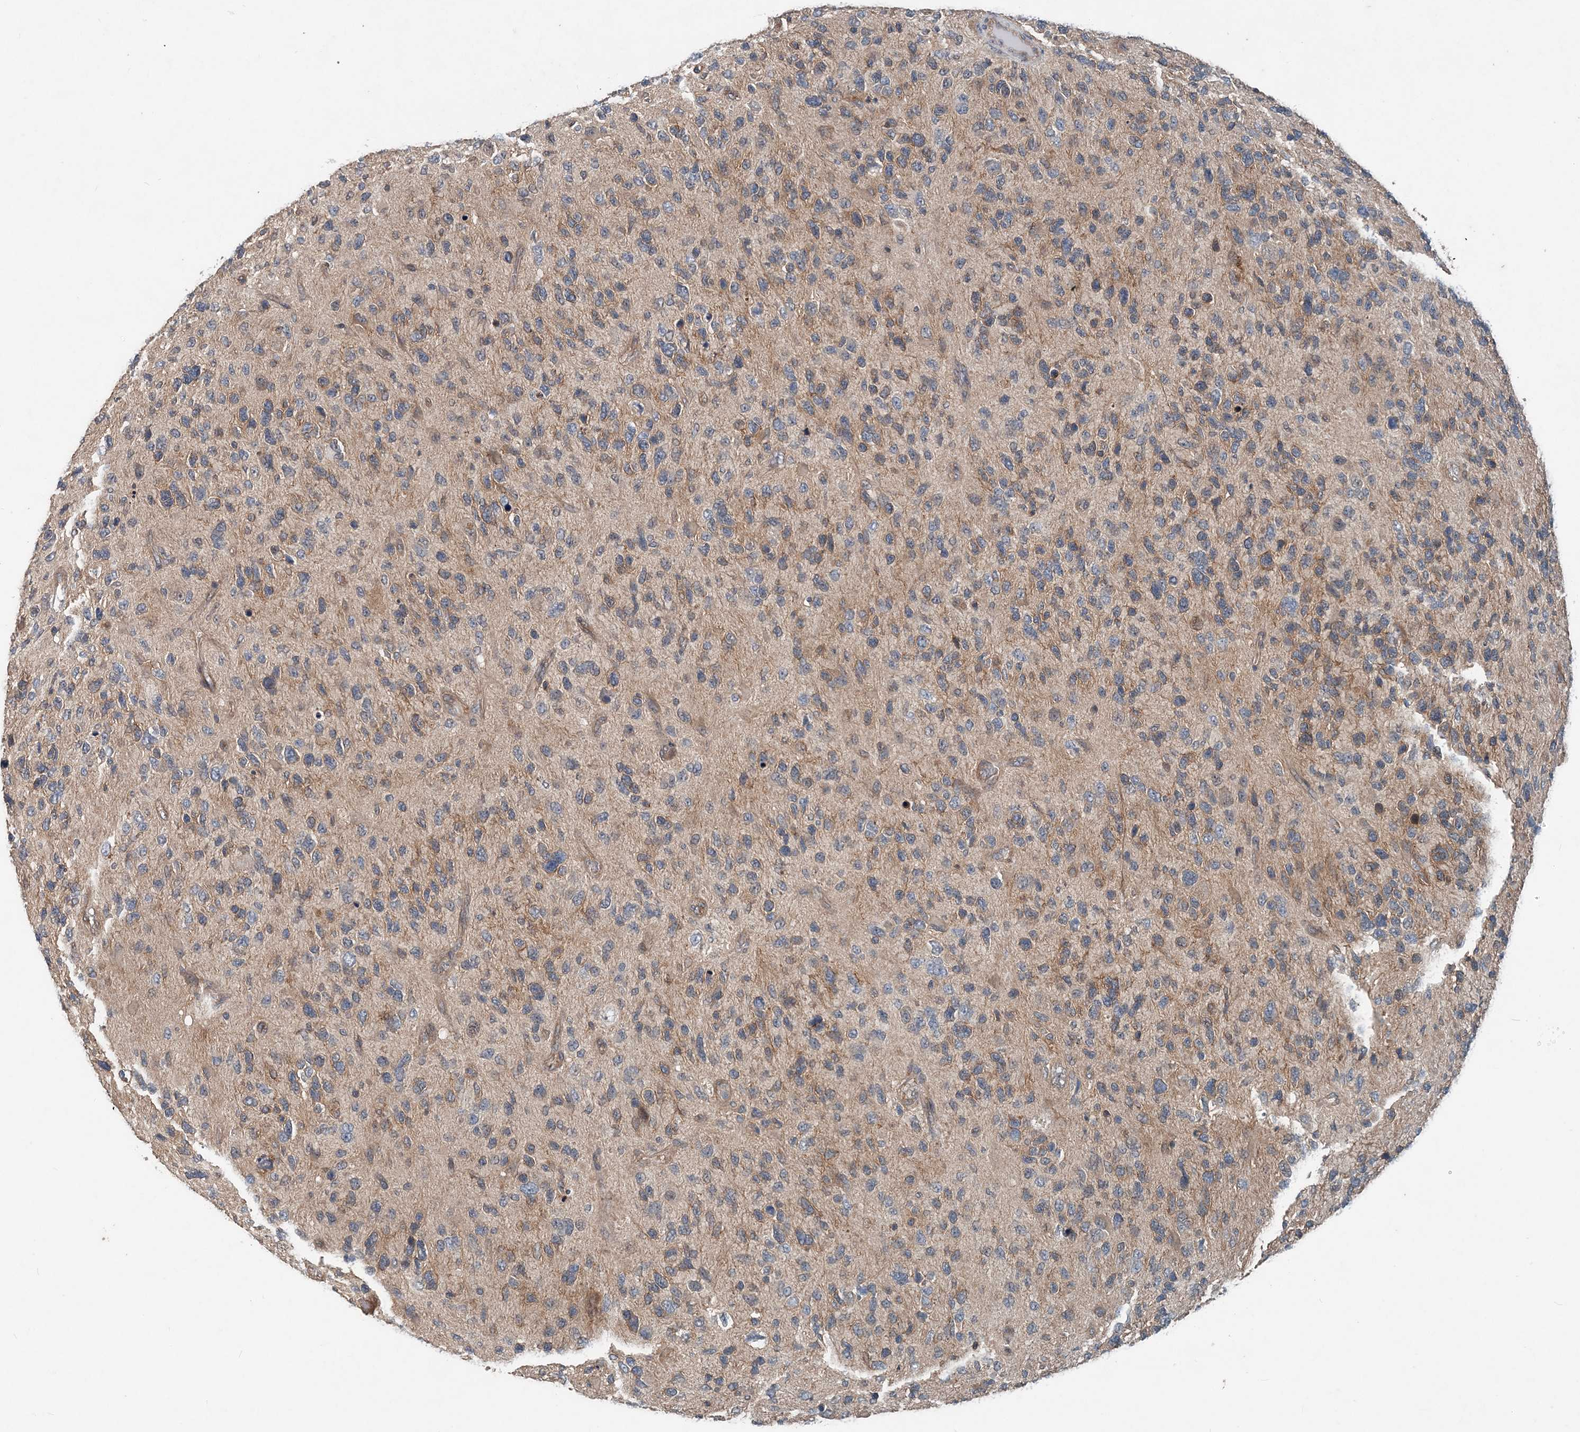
{"staining": {"intensity": "weak", "quantity": "25%-75%", "location": "cytoplasmic/membranous"}, "tissue": "glioma", "cell_type": "Tumor cells", "image_type": "cancer", "snomed": [{"axis": "morphology", "description": "Glioma, malignant, High grade"}, {"axis": "topography", "description": "Brain"}], "caption": "DAB immunohistochemical staining of malignant glioma (high-grade) exhibits weak cytoplasmic/membranous protein expression in approximately 25%-75% of tumor cells. (Brightfield microscopy of DAB IHC at high magnification).", "gene": "SMPD3", "patient": {"sex": "female", "age": 58}}